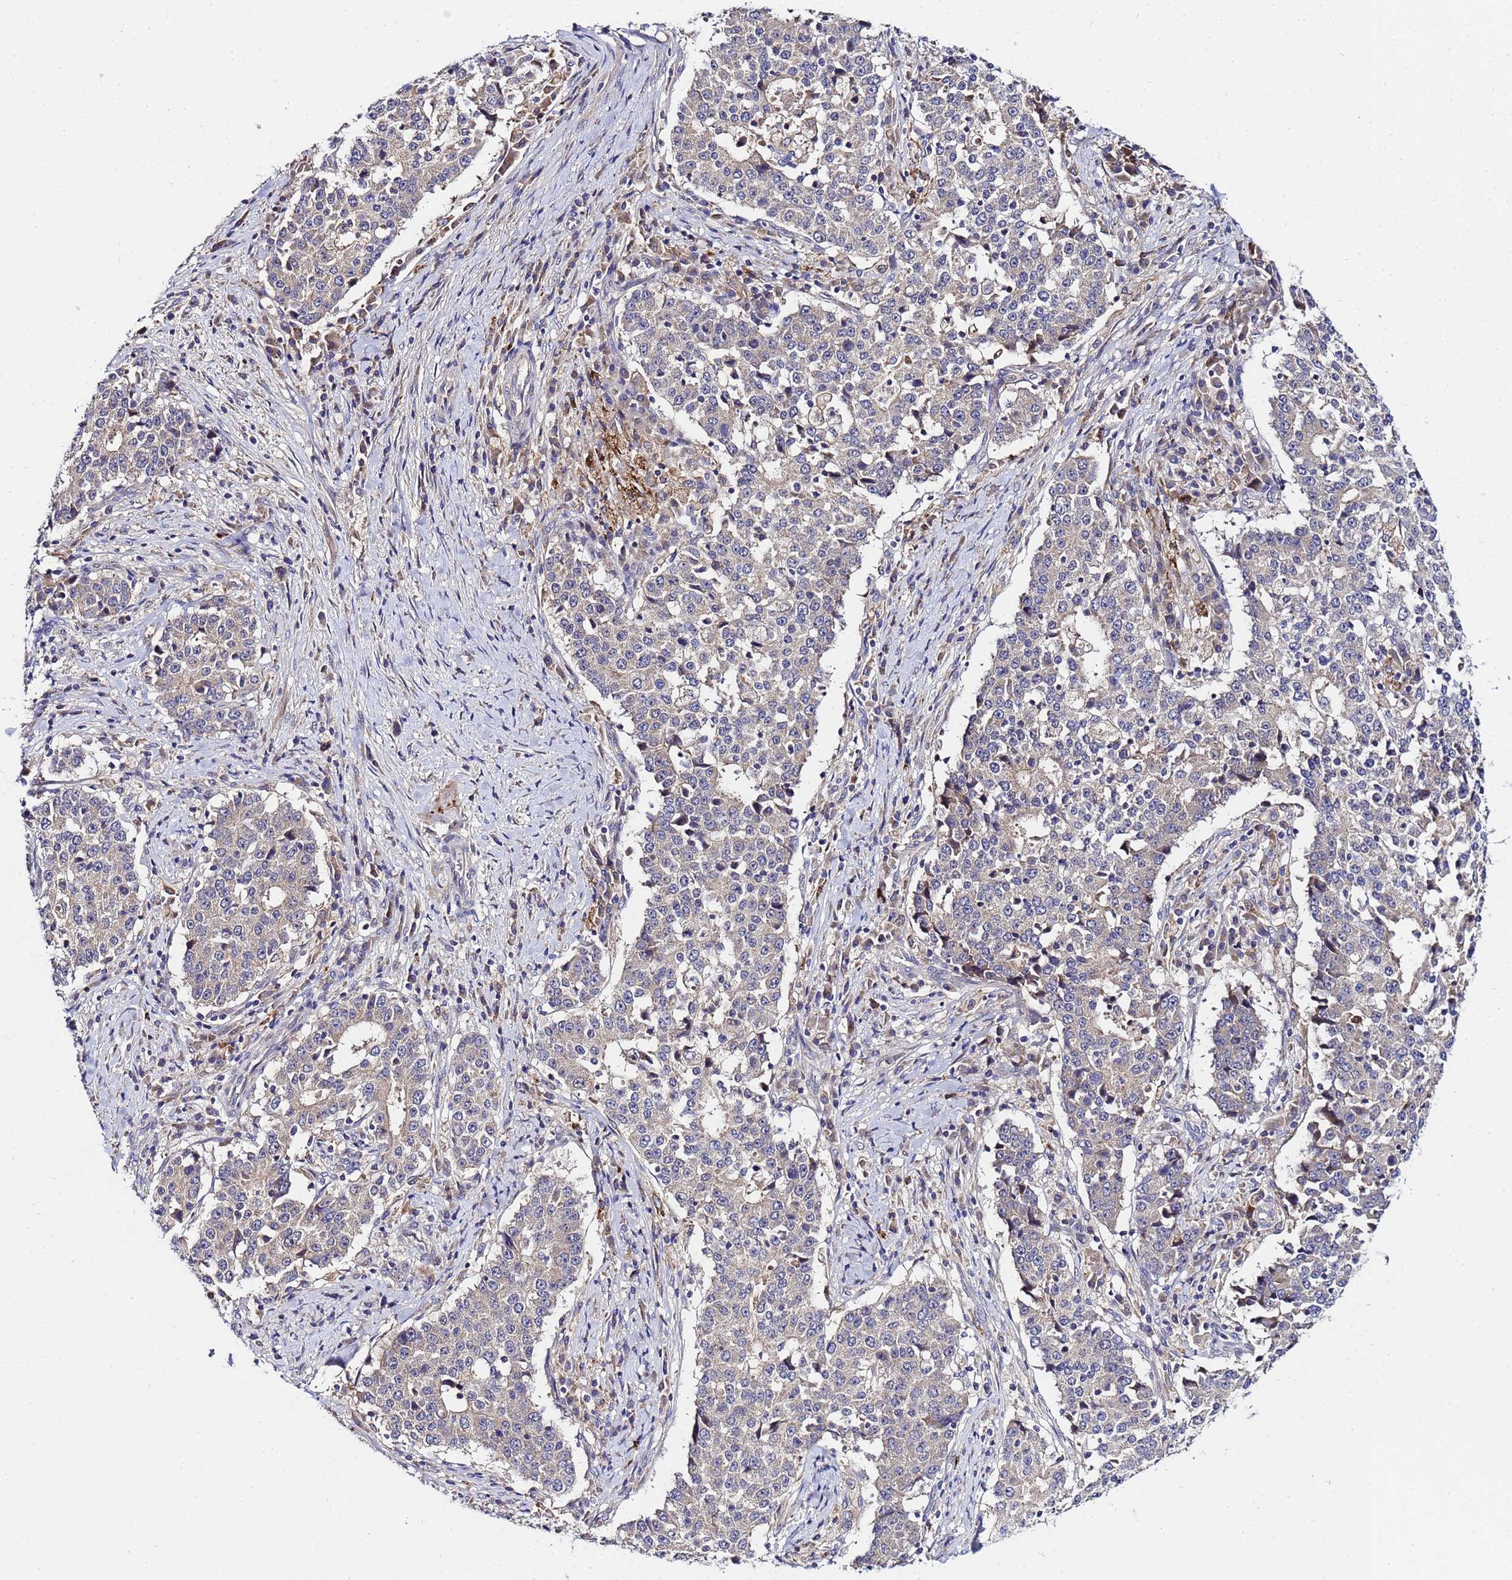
{"staining": {"intensity": "weak", "quantity": "<25%", "location": "cytoplasmic/membranous"}, "tissue": "stomach cancer", "cell_type": "Tumor cells", "image_type": "cancer", "snomed": [{"axis": "morphology", "description": "Adenocarcinoma, NOS"}, {"axis": "topography", "description": "Stomach"}], "caption": "This is an IHC image of stomach cancer (adenocarcinoma). There is no positivity in tumor cells.", "gene": "PLXDC2", "patient": {"sex": "male", "age": 59}}